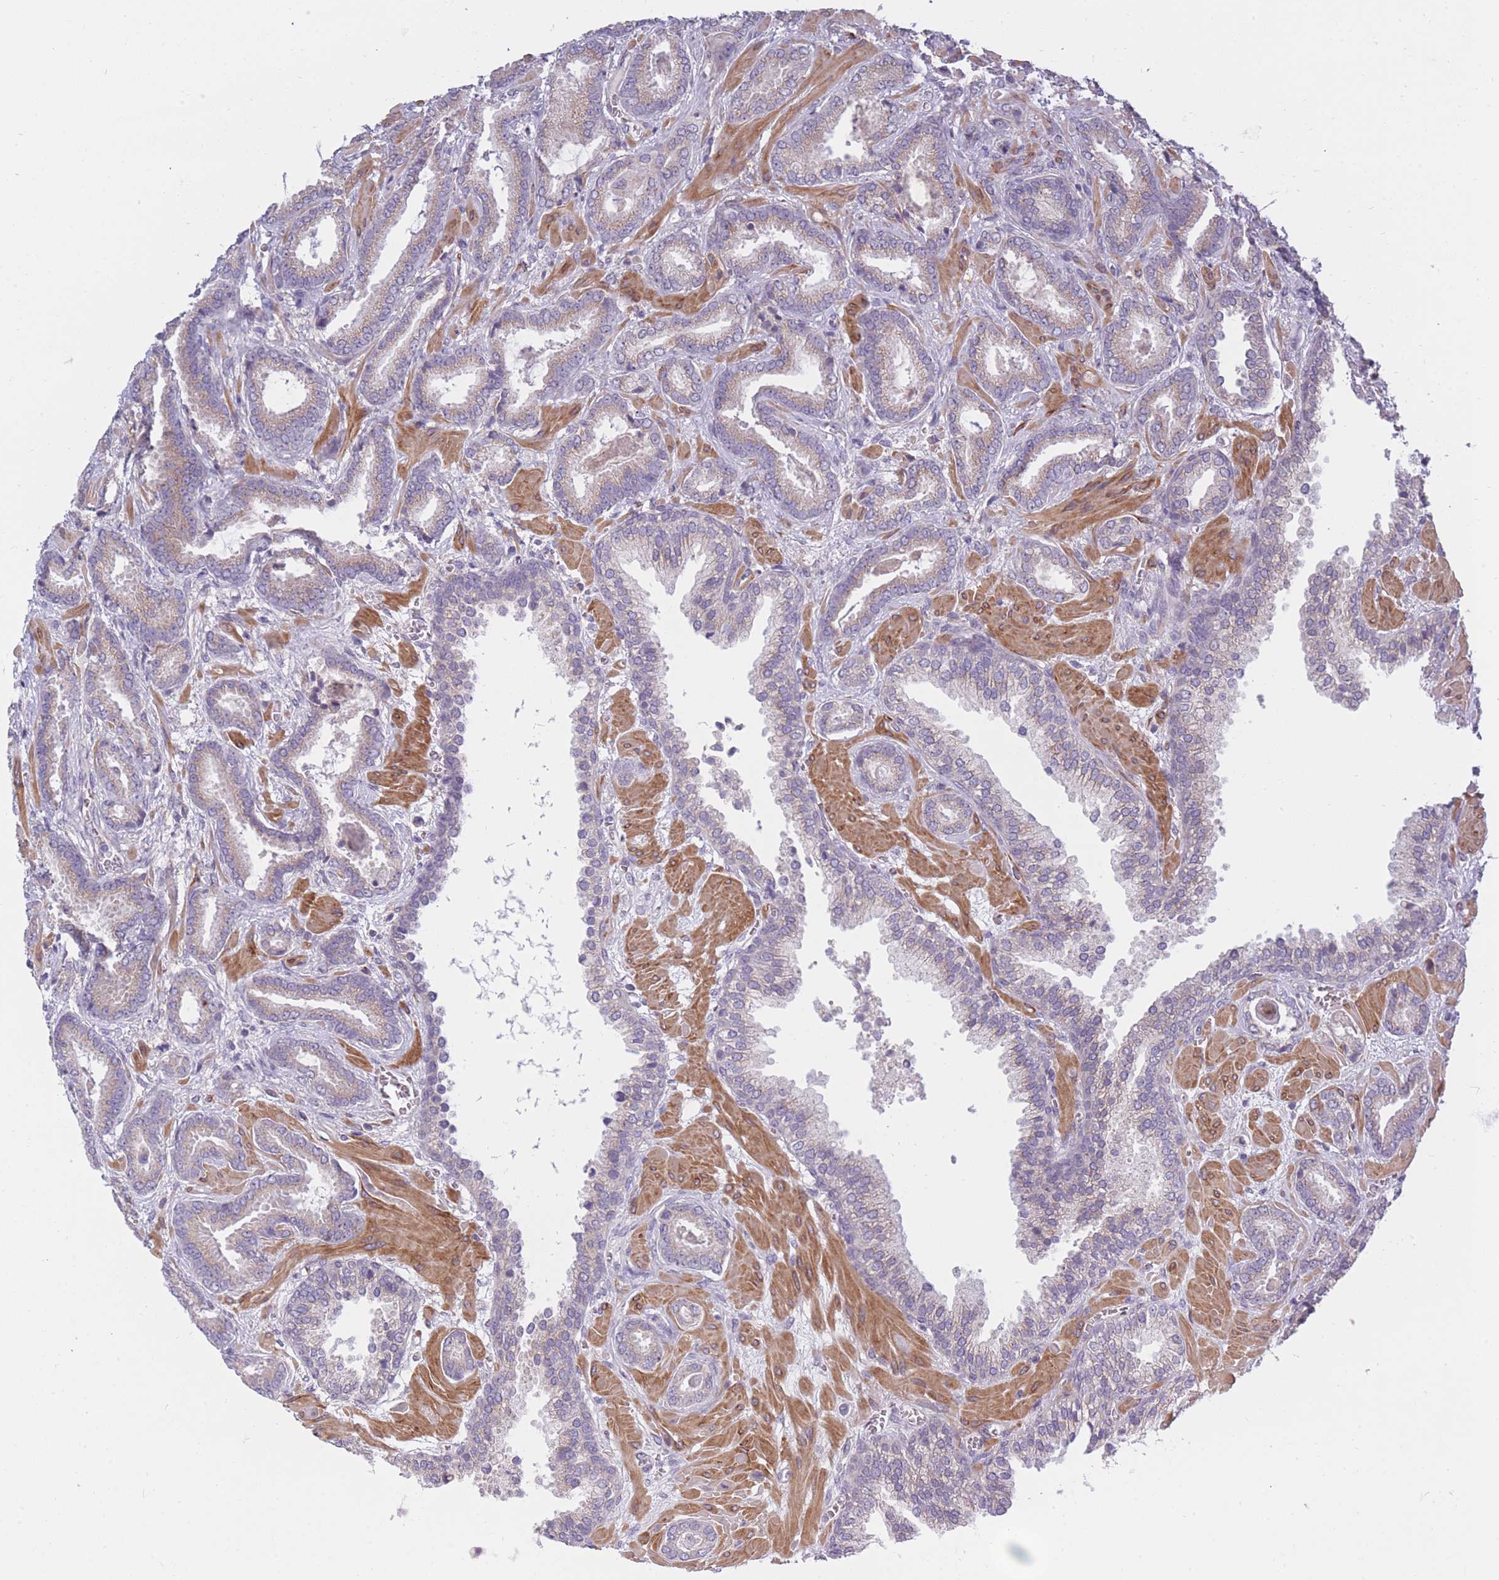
{"staining": {"intensity": "weak", "quantity": "25%-75%", "location": "cytoplasmic/membranous"}, "tissue": "prostate cancer", "cell_type": "Tumor cells", "image_type": "cancer", "snomed": [{"axis": "morphology", "description": "Adenocarcinoma, Low grade"}, {"axis": "topography", "description": "Prostate"}], "caption": "This is a histology image of immunohistochemistry (IHC) staining of prostate cancer, which shows weak expression in the cytoplasmic/membranous of tumor cells.", "gene": "CCNQ", "patient": {"sex": "male", "age": 62}}